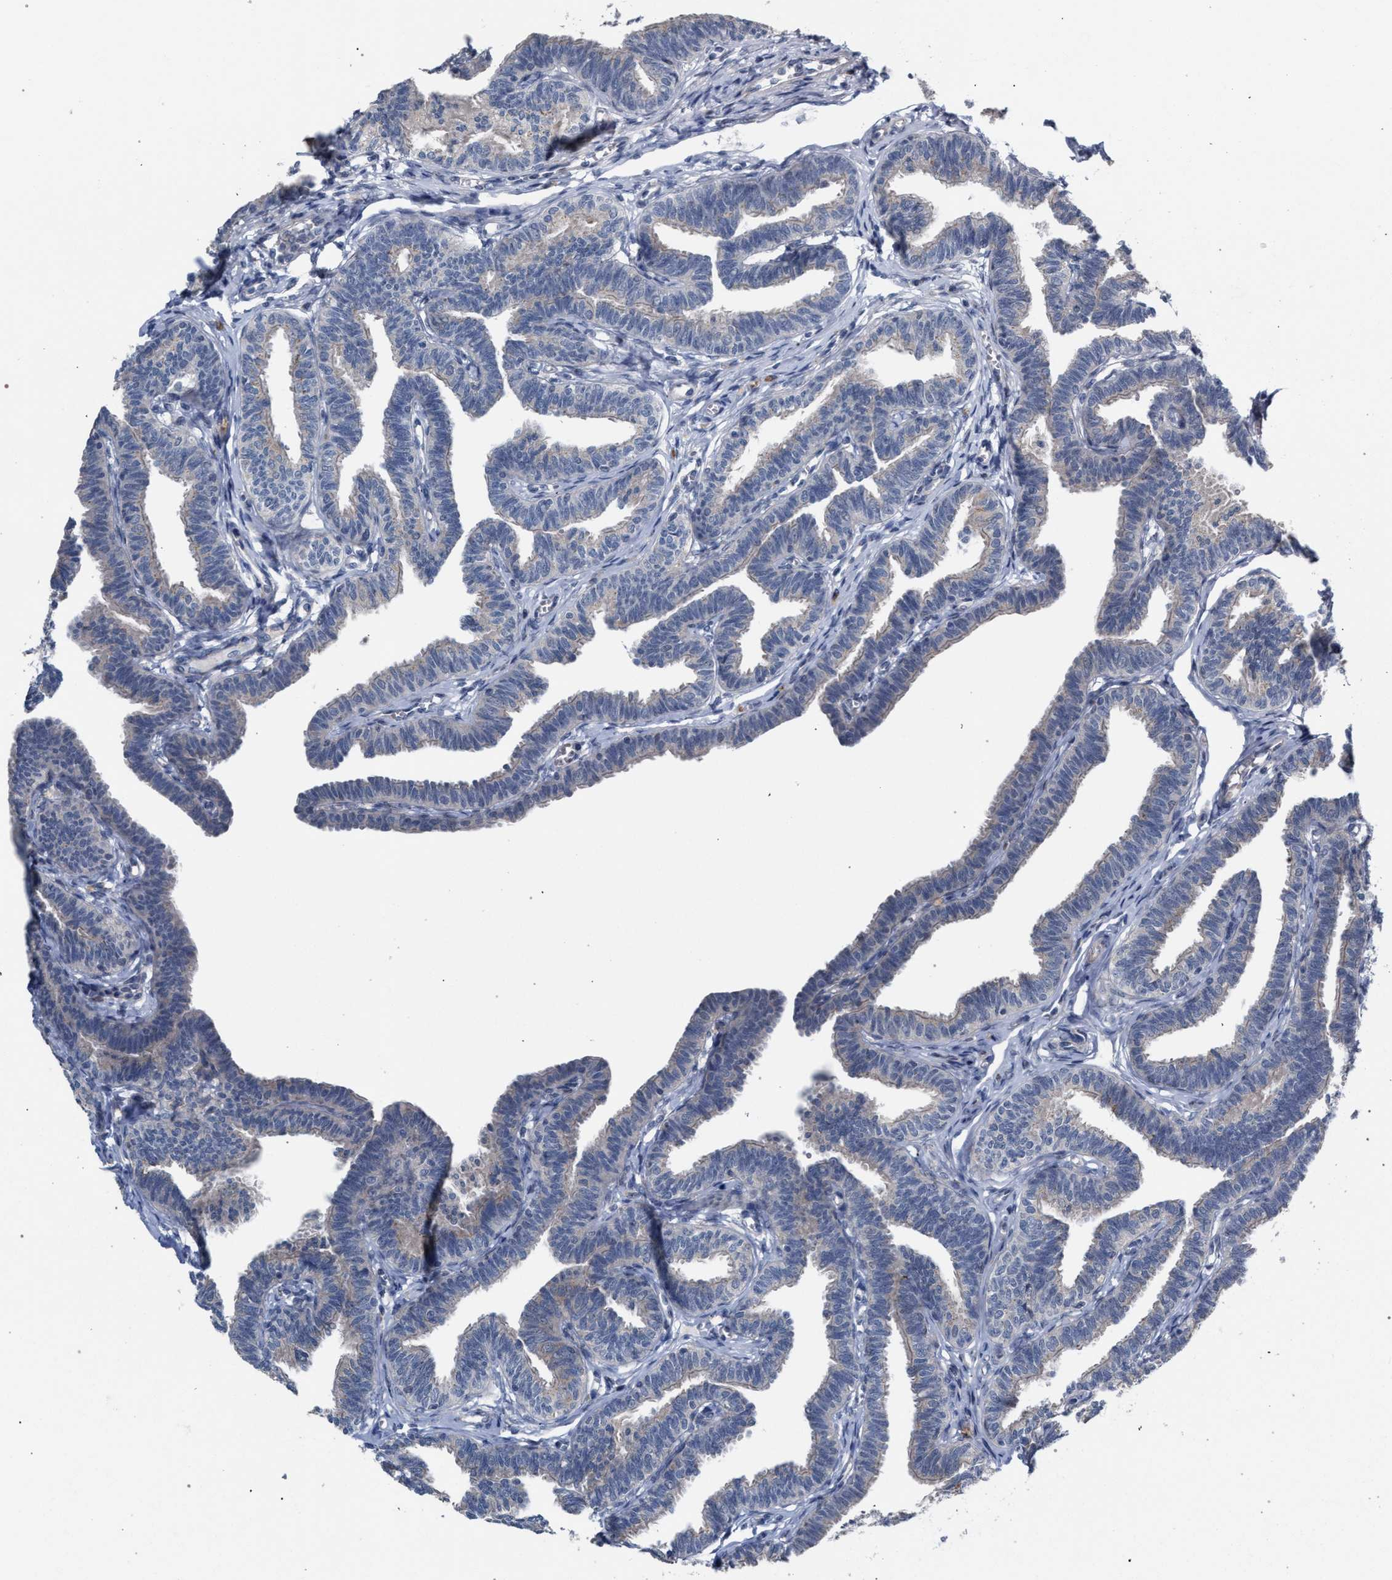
{"staining": {"intensity": "weak", "quantity": "<25%", "location": "cytoplasmic/membranous"}, "tissue": "fallopian tube", "cell_type": "Glandular cells", "image_type": "normal", "snomed": [{"axis": "morphology", "description": "Normal tissue, NOS"}, {"axis": "topography", "description": "Fallopian tube"}, {"axis": "topography", "description": "Ovary"}], "caption": "Glandular cells show no significant expression in benign fallopian tube.", "gene": "RNF135", "patient": {"sex": "female", "age": 23}}